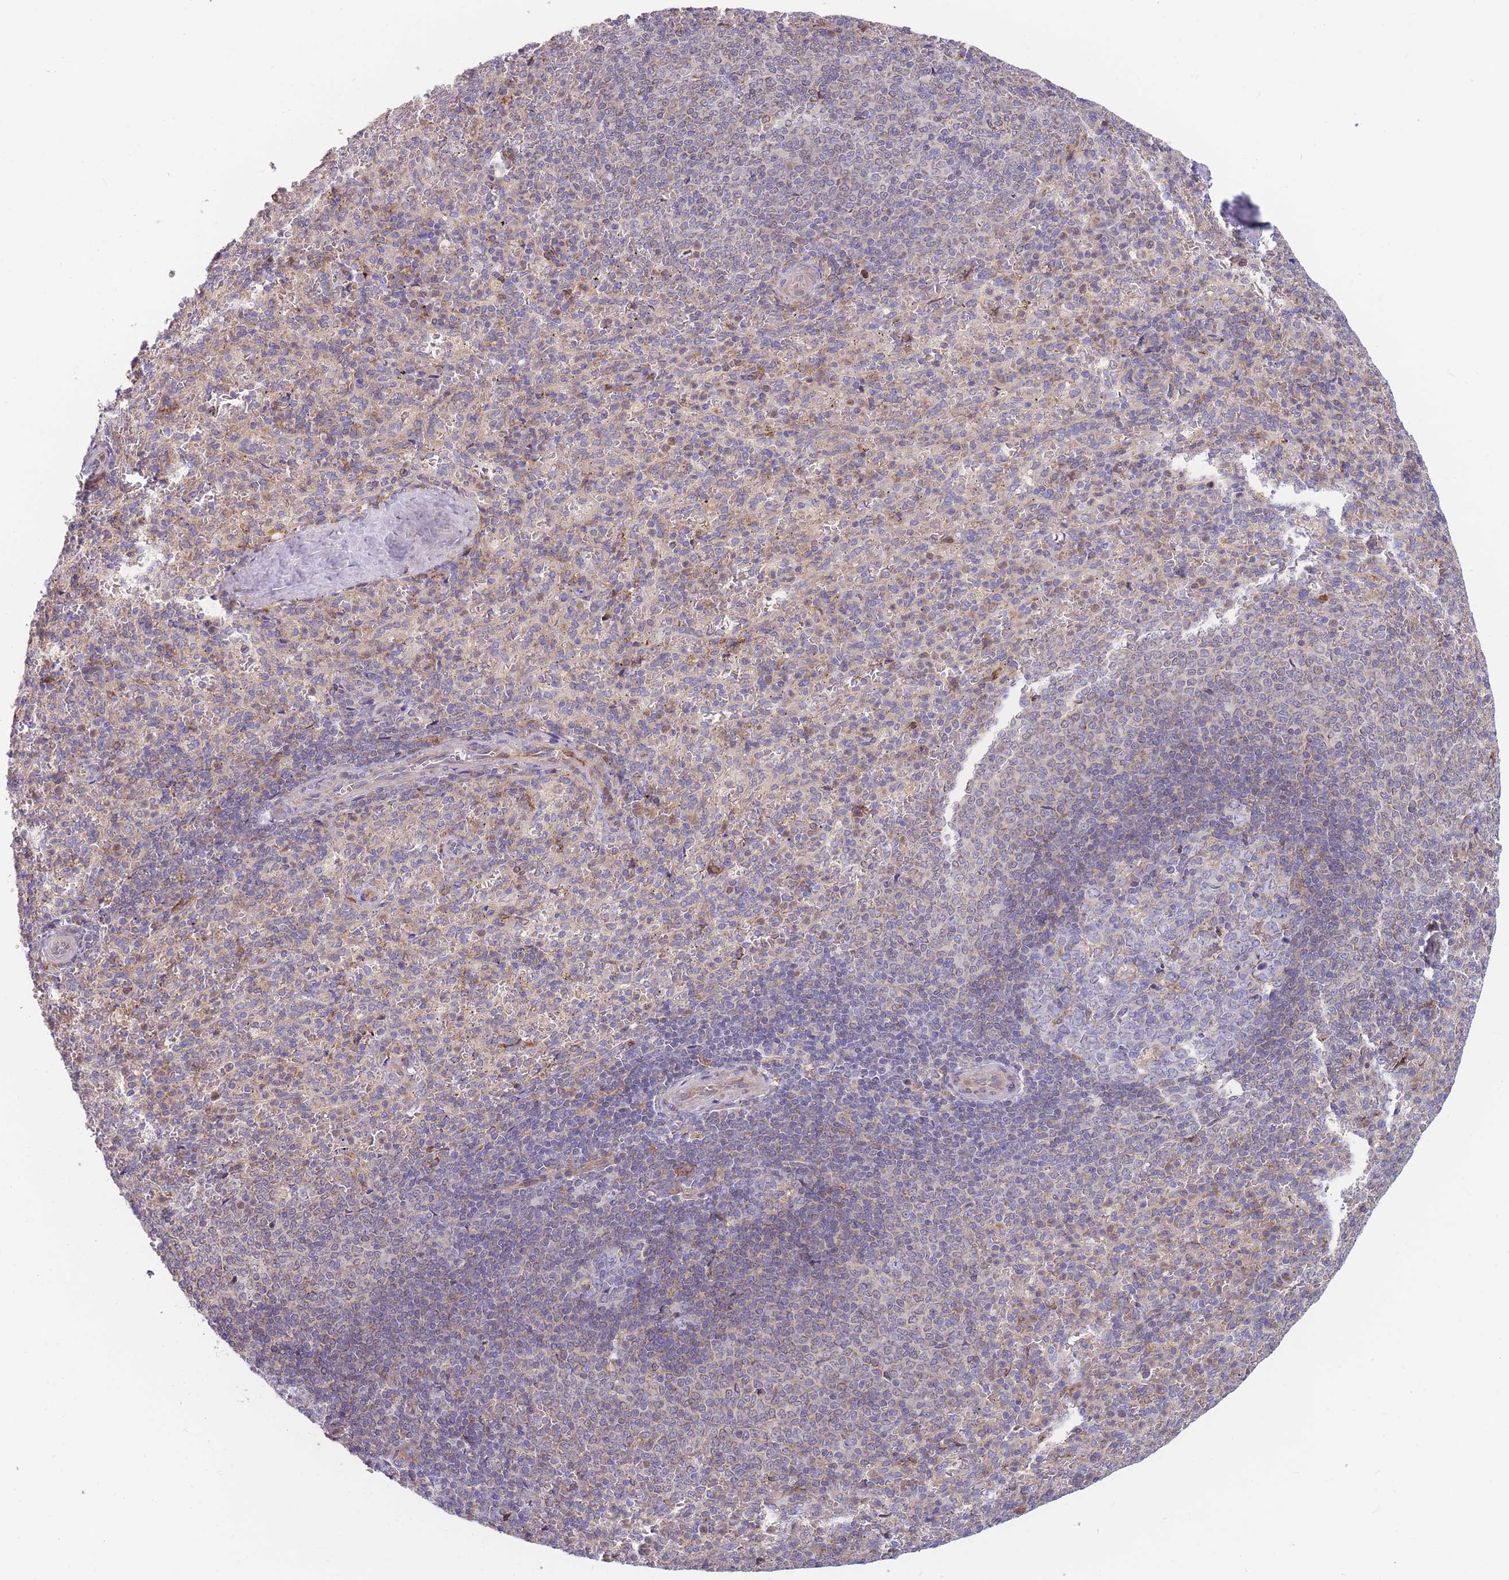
{"staining": {"intensity": "negative", "quantity": "none", "location": "none"}, "tissue": "spleen", "cell_type": "Cells in red pulp", "image_type": "normal", "snomed": [{"axis": "morphology", "description": "Normal tissue, NOS"}, {"axis": "topography", "description": "Spleen"}], "caption": "Spleen stained for a protein using immunohistochemistry demonstrates no positivity cells in red pulp.", "gene": "TMEM131L", "patient": {"sex": "female", "age": 21}}